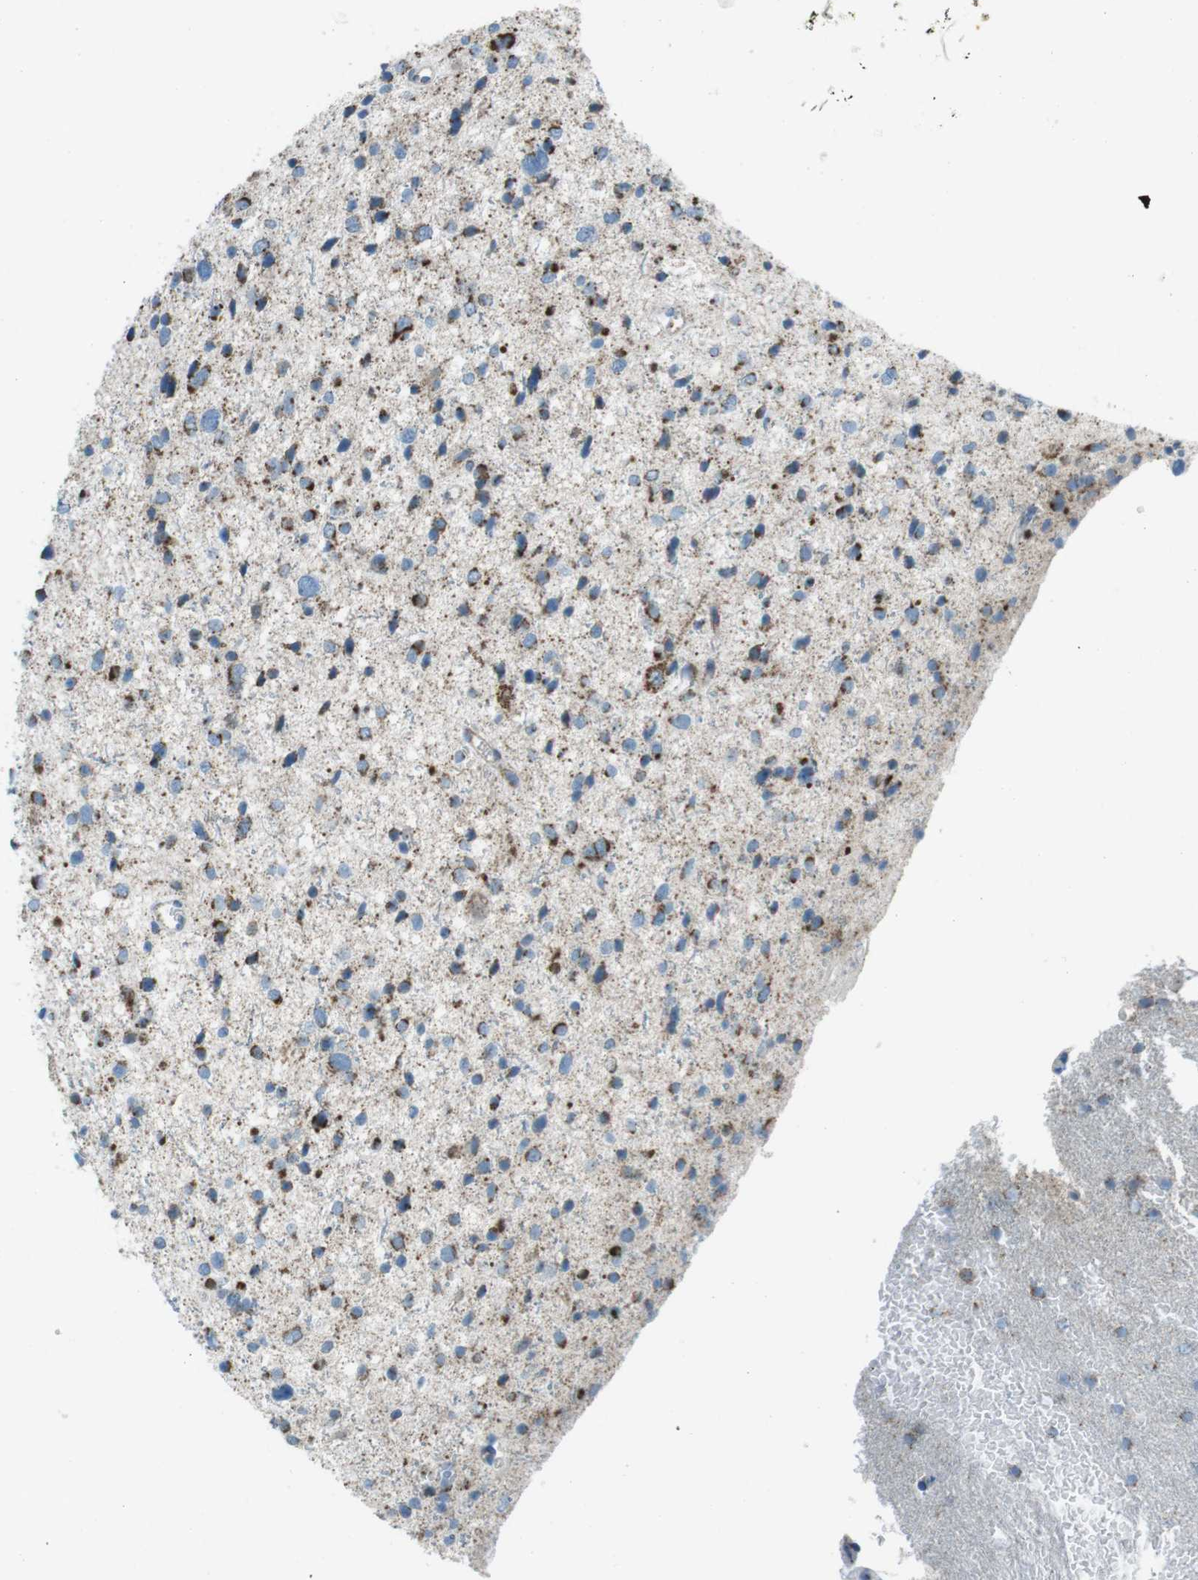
{"staining": {"intensity": "strong", "quantity": ">75%", "location": "cytoplasmic/membranous"}, "tissue": "glioma", "cell_type": "Tumor cells", "image_type": "cancer", "snomed": [{"axis": "morphology", "description": "Glioma, malignant, Low grade"}, {"axis": "topography", "description": "Brain"}], "caption": "Protein expression by immunohistochemistry (IHC) demonstrates strong cytoplasmic/membranous positivity in about >75% of tumor cells in glioma.", "gene": "DNAJA3", "patient": {"sex": "female", "age": 37}}